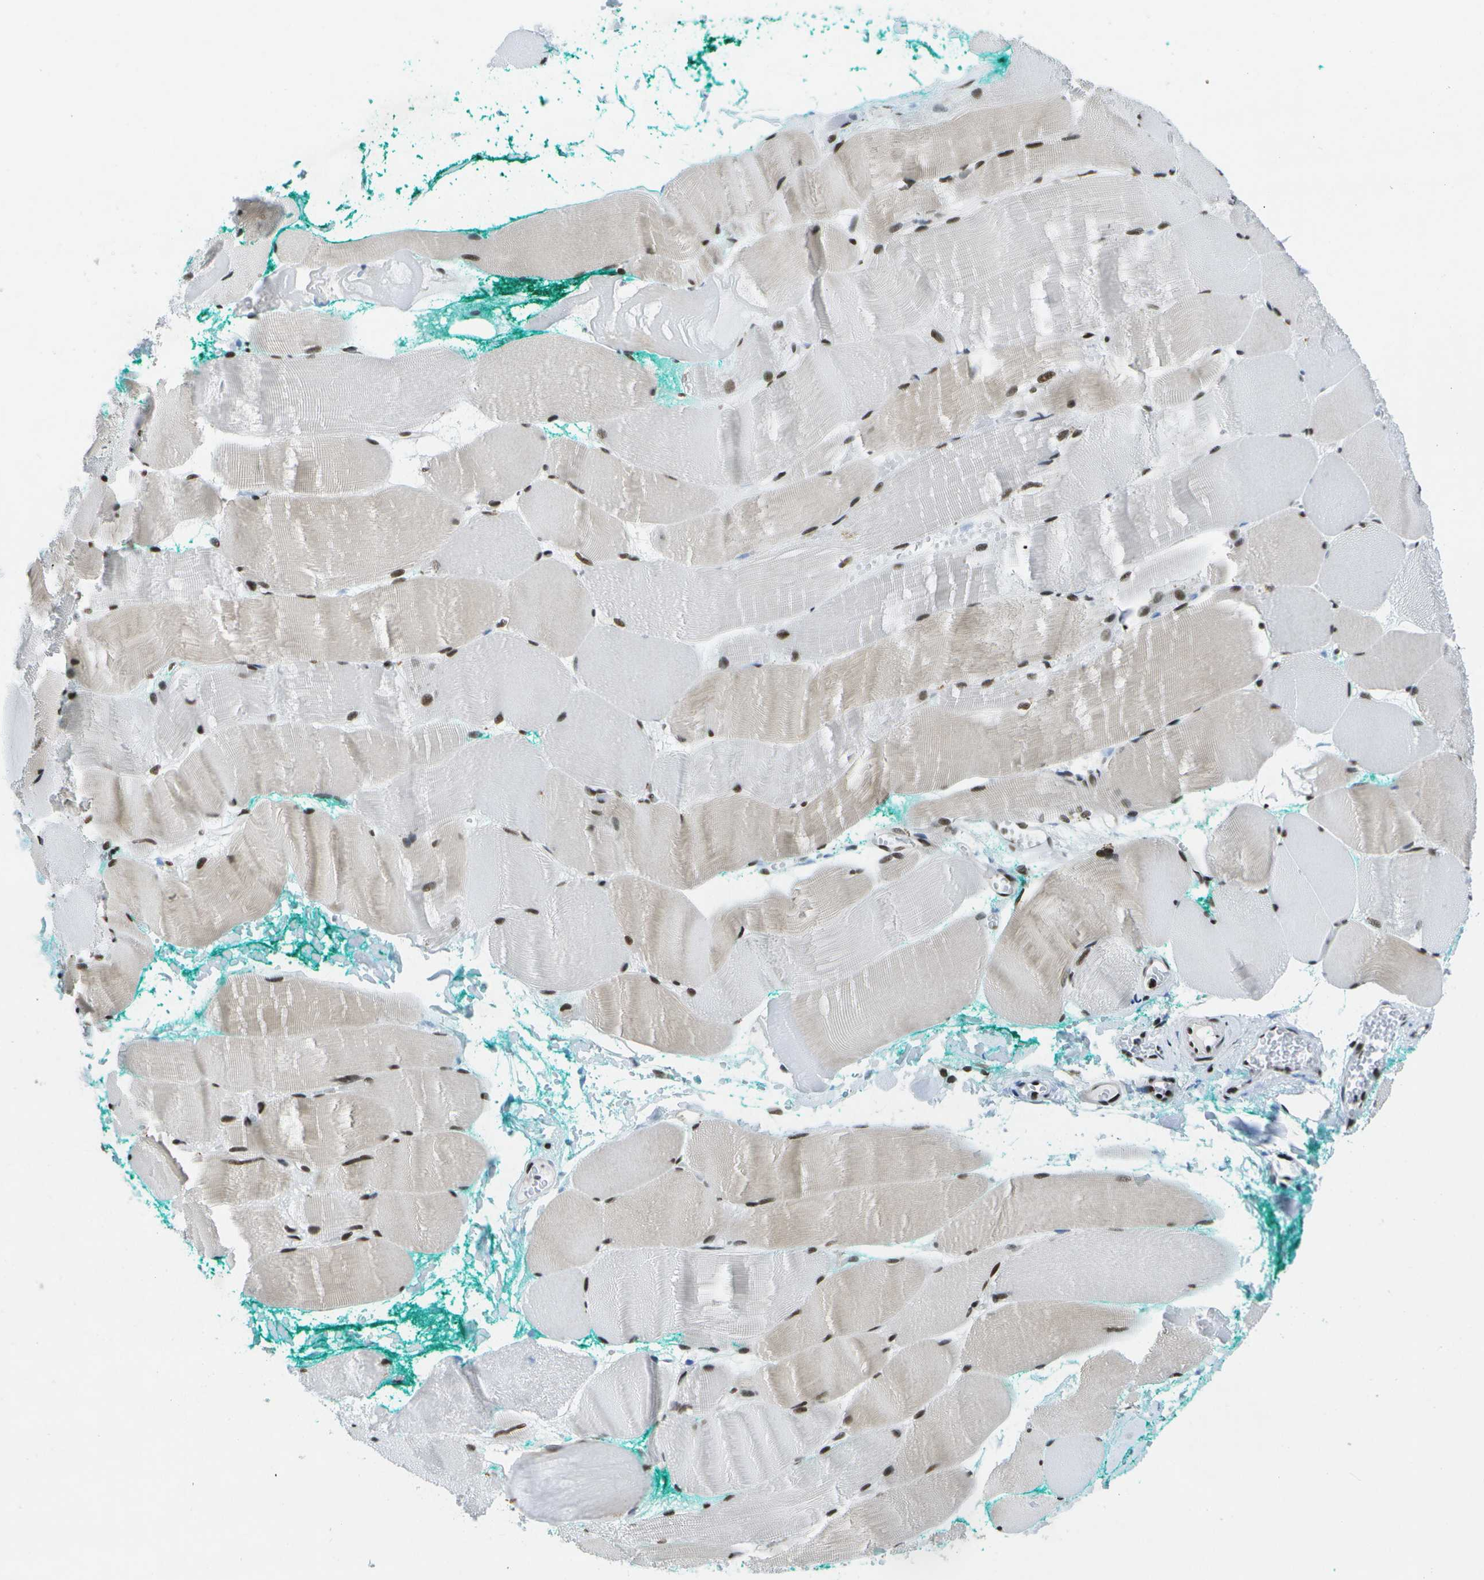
{"staining": {"intensity": "strong", "quantity": ">75%", "location": "nuclear"}, "tissue": "skeletal muscle", "cell_type": "Myocytes", "image_type": "normal", "snomed": [{"axis": "morphology", "description": "Normal tissue, NOS"}, {"axis": "morphology", "description": "Squamous cell carcinoma, NOS"}, {"axis": "topography", "description": "Skeletal muscle"}], "caption": "Immunohistochemical staining of normal human skeletal muscle reveals strong nuclear protein staining in about >75% of myocytes.", "gene": "NSRP1", "patient": {"sex": "male", "age": 51}}